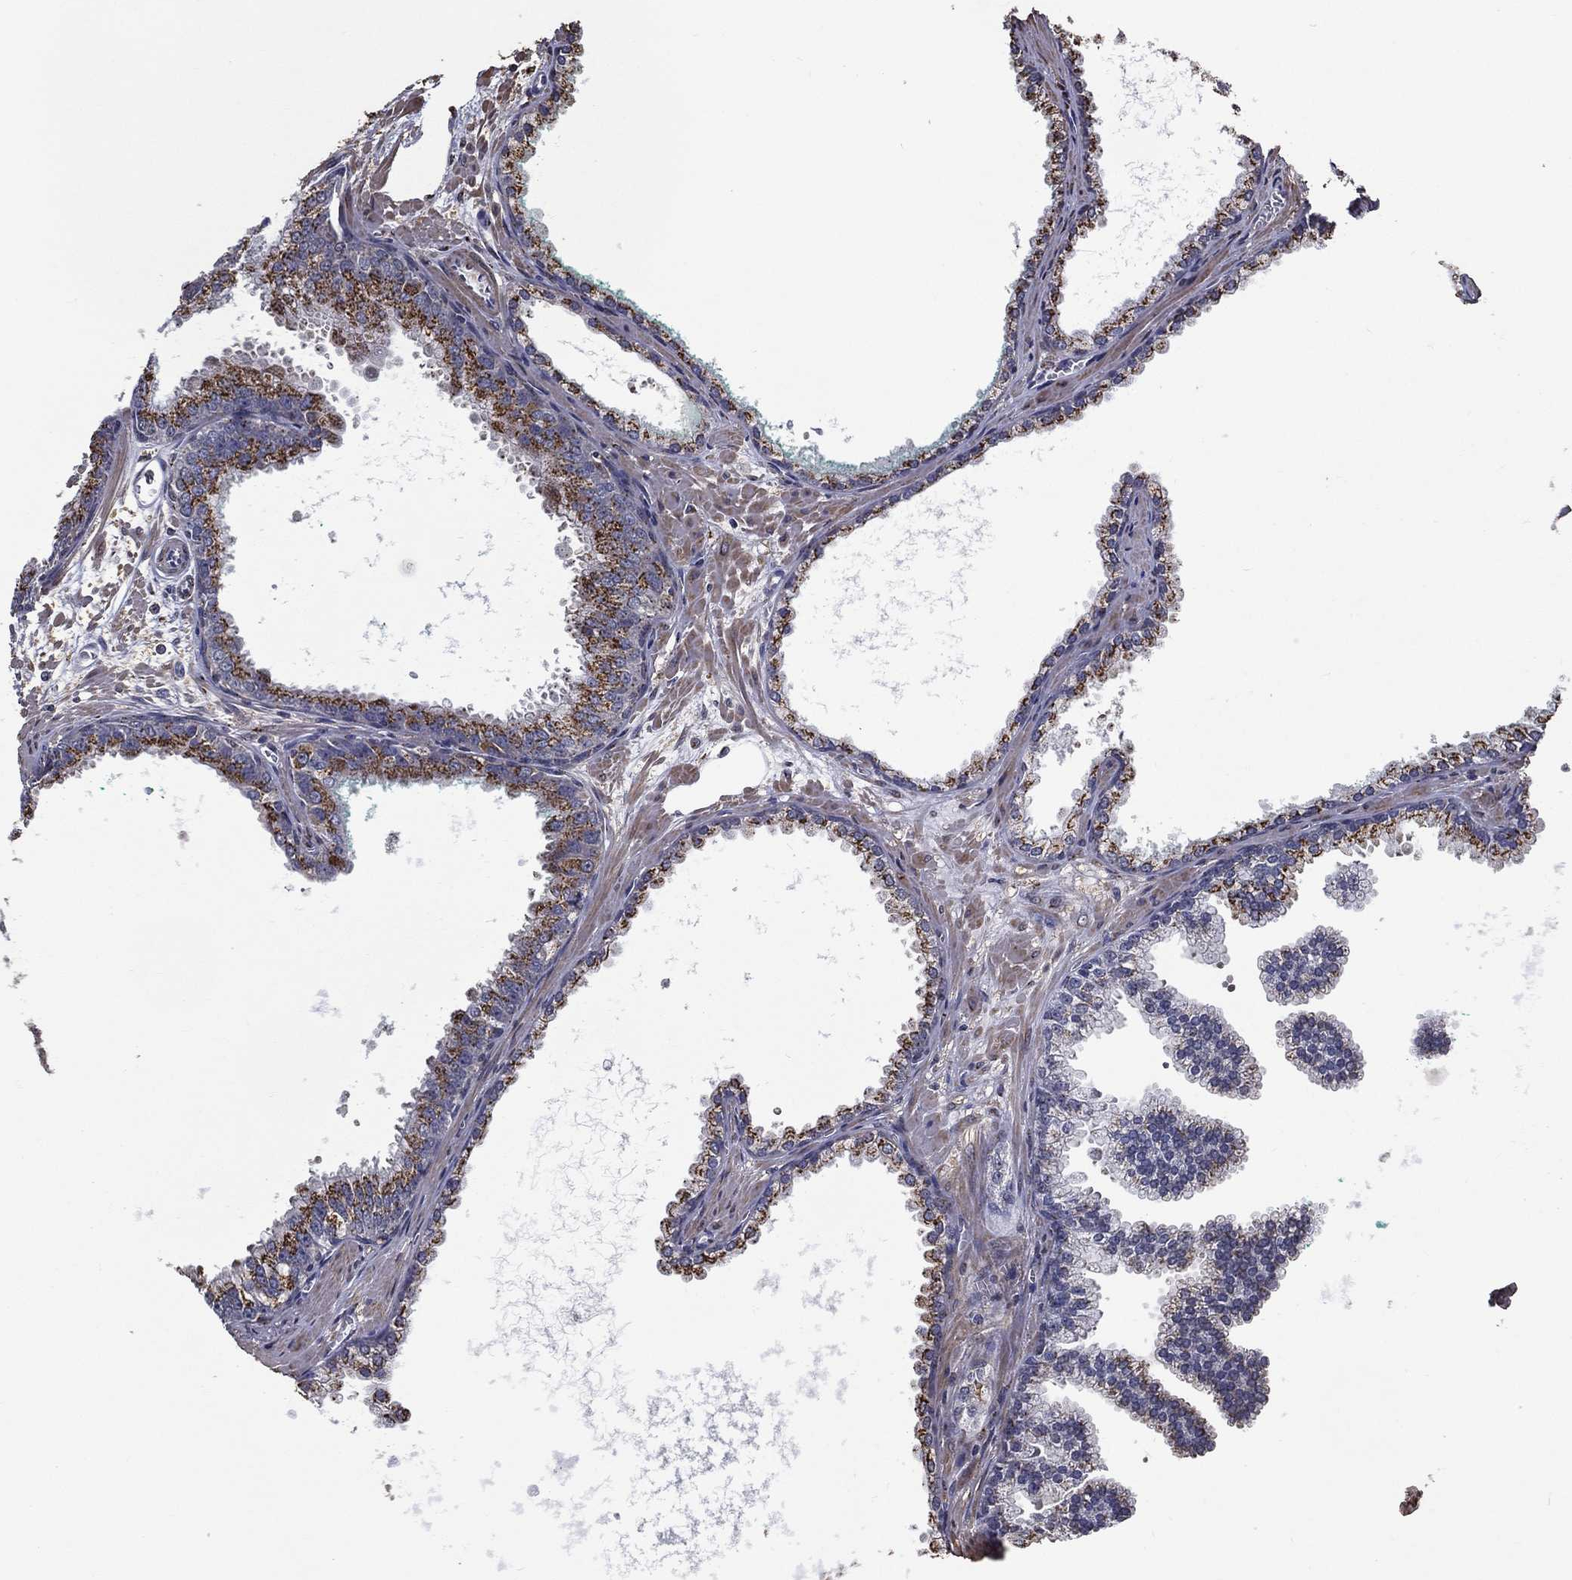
{"staining": {"intensity": "moderate", "quantity": "25%-75%", "location": "cytoplasmic/membranous"}, "tissue": "prostate cancer", "cell_type": "Tumor cells", "image_type": "cancer", "snomed": [{"axis": "morphology", "description": "Adenocarcinoma, NOS"}, {"axis": "topography", "description": "Prostate"}], "caption": "A photomicrograph of human prostate cancer stained for a protein reveals moderate cytoplasmic/membranous brown staining in tumor cells.", "gene": "GPR183", "patient": {"sex": "male", "age": 67}}